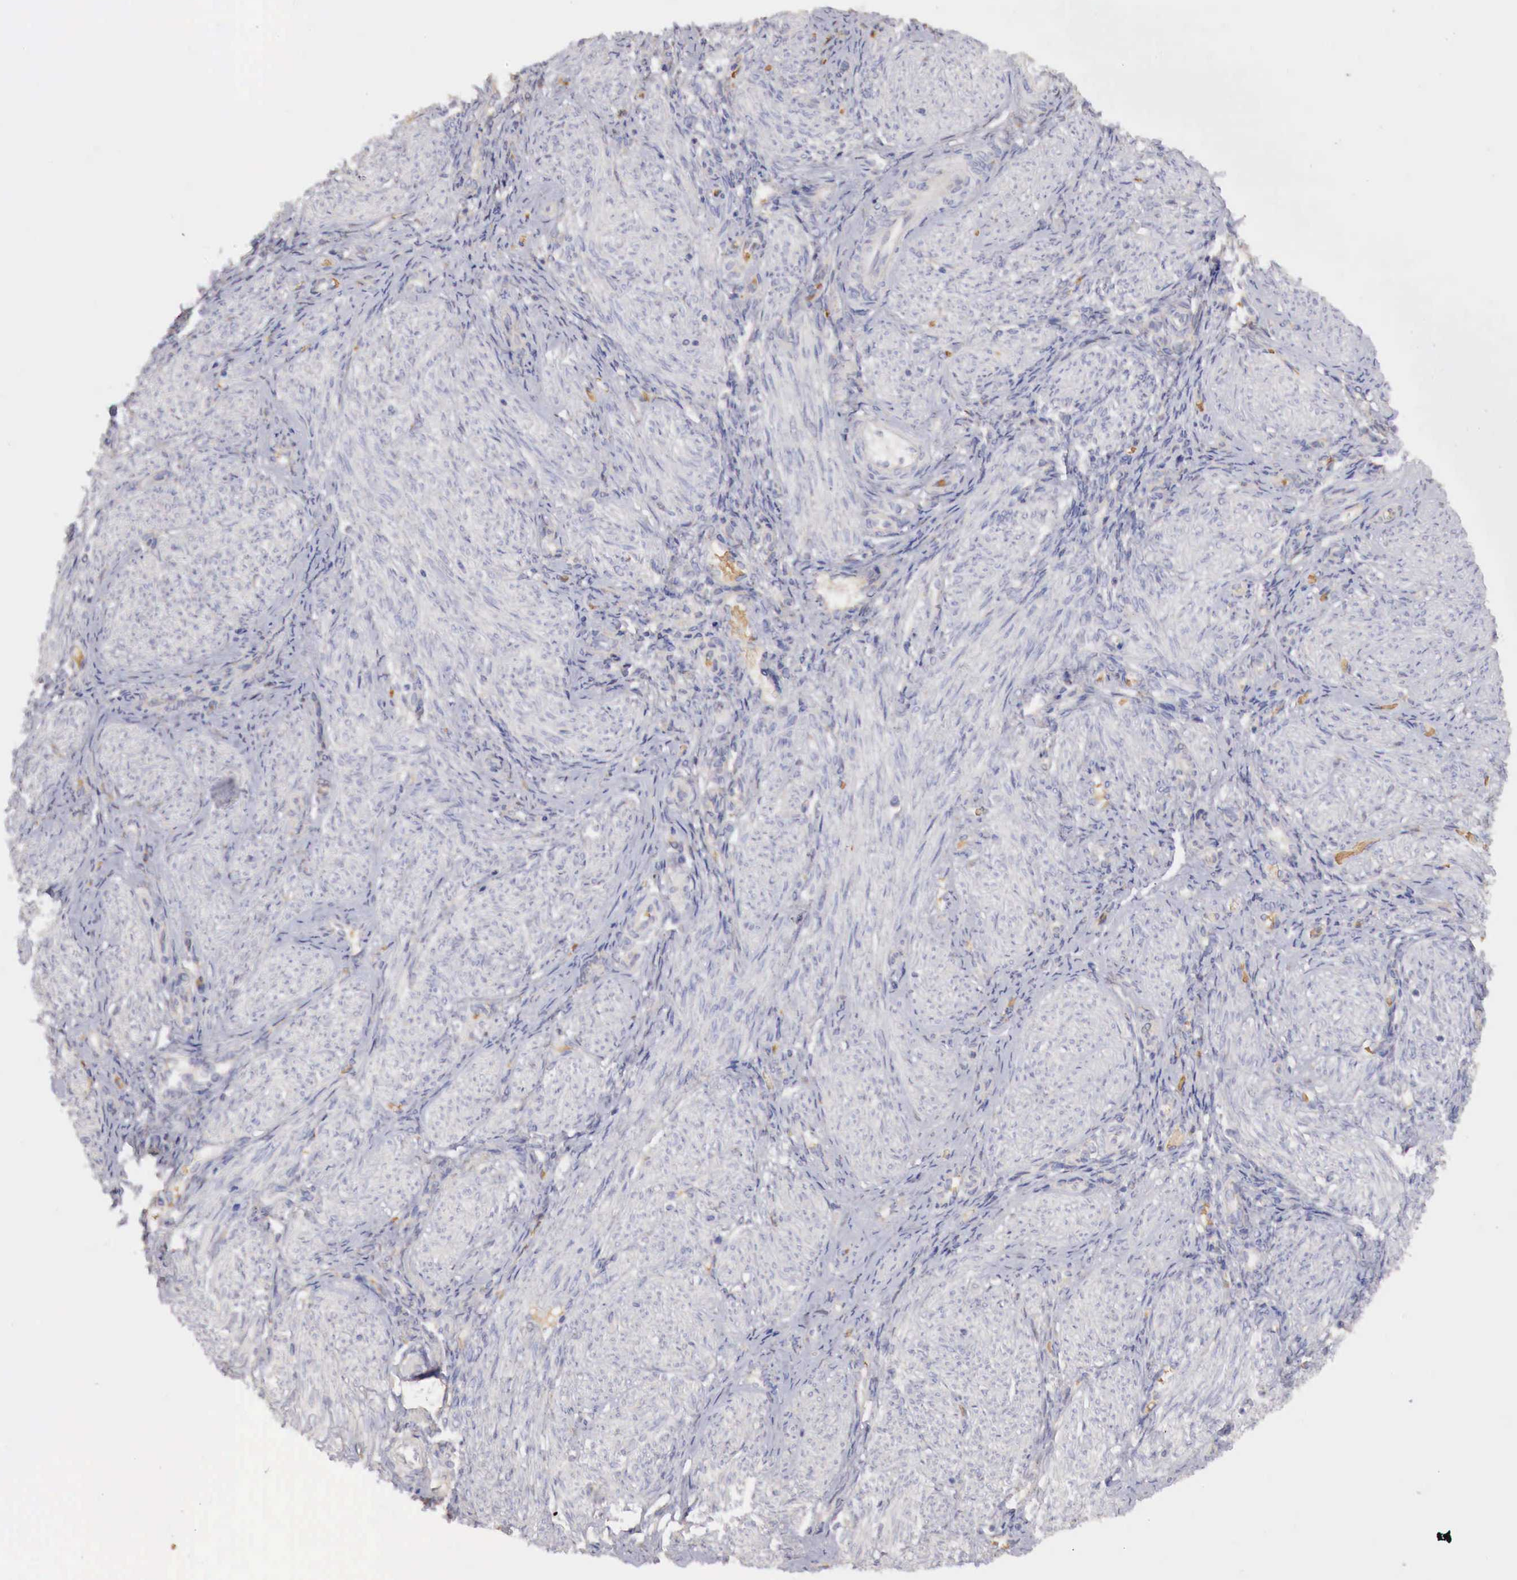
{"staining": {"intensity": "moderate", "quantity": "25%-75%", "location": "cytoplasmic/membranous"}, "tissue": "endometrium", "cell_type": "Cells in endometrial stroma", "image_type": "normal", "snomed": [{"axis": "morphology", "description": "Normal tissue, NOS"}, {"axis": "topography", "description": "Endometrium"}], "caption": "High-magnification brightfield microscopy of normal endometrium stained with DAB (brown) and counterstained with hematoxylin (blue). cells in endometrial stroma exhibit moderate cytoplasmic/membranous expression is seen in about25%-75% of cells.", "gene": "KLHDC7B", "patient": {"sex": "female", "age": 36}}